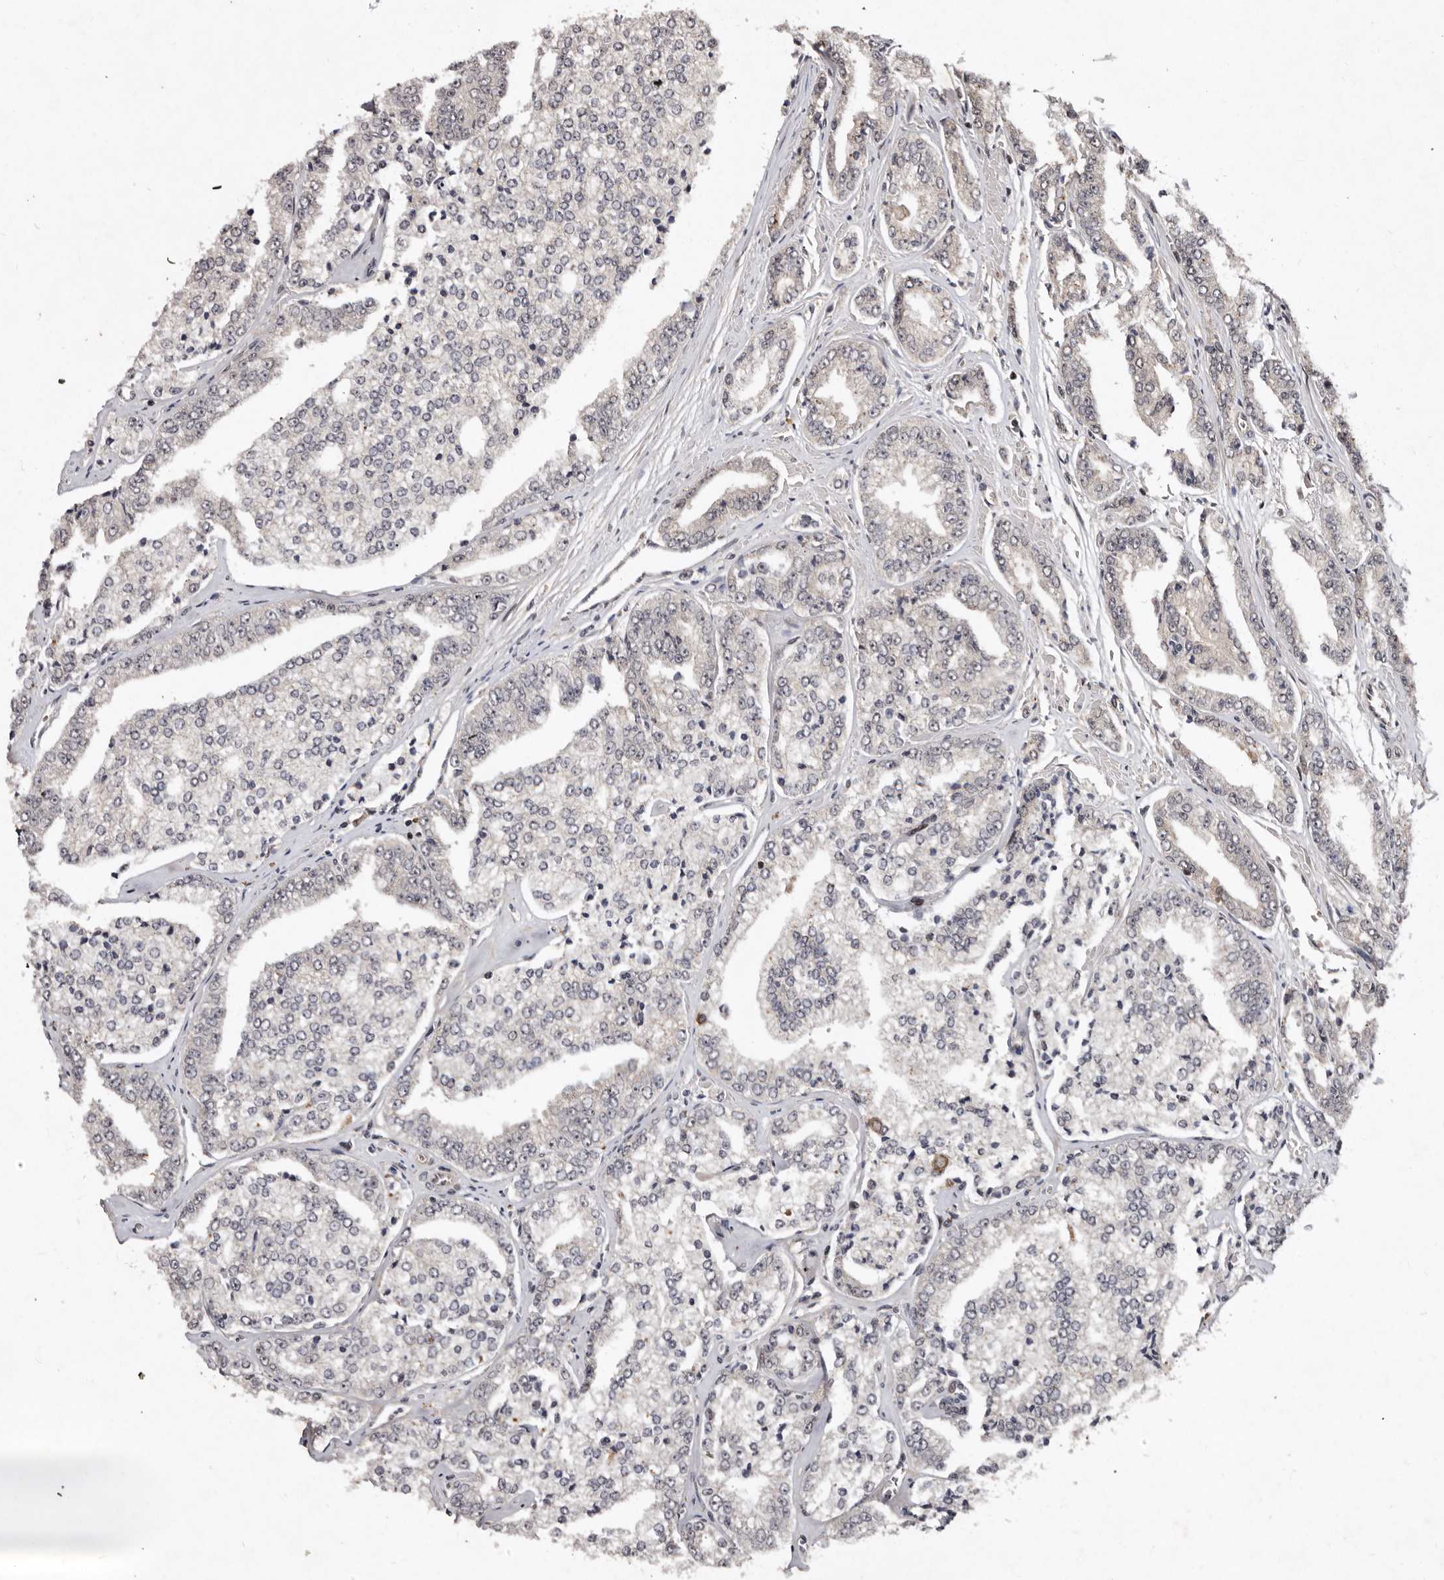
{"staining": {"intensity": "negative", "quantity": "none", "location": "none"}, "tissue": "prostate cancer", "cell_type": "Tumor cells", "image_type": "cancer", "snomed": [{"axis": "morphology", "description": "Adenocarcinoma, High grade"}, {"axis": "topography", "description": "Prostate"}], "caption": "Tumor cells show no significant expression in adenocarcinoma (high-grade) (prostate).", "gene": "ABL1", "patient": {"sex": "male", "age": 71}}